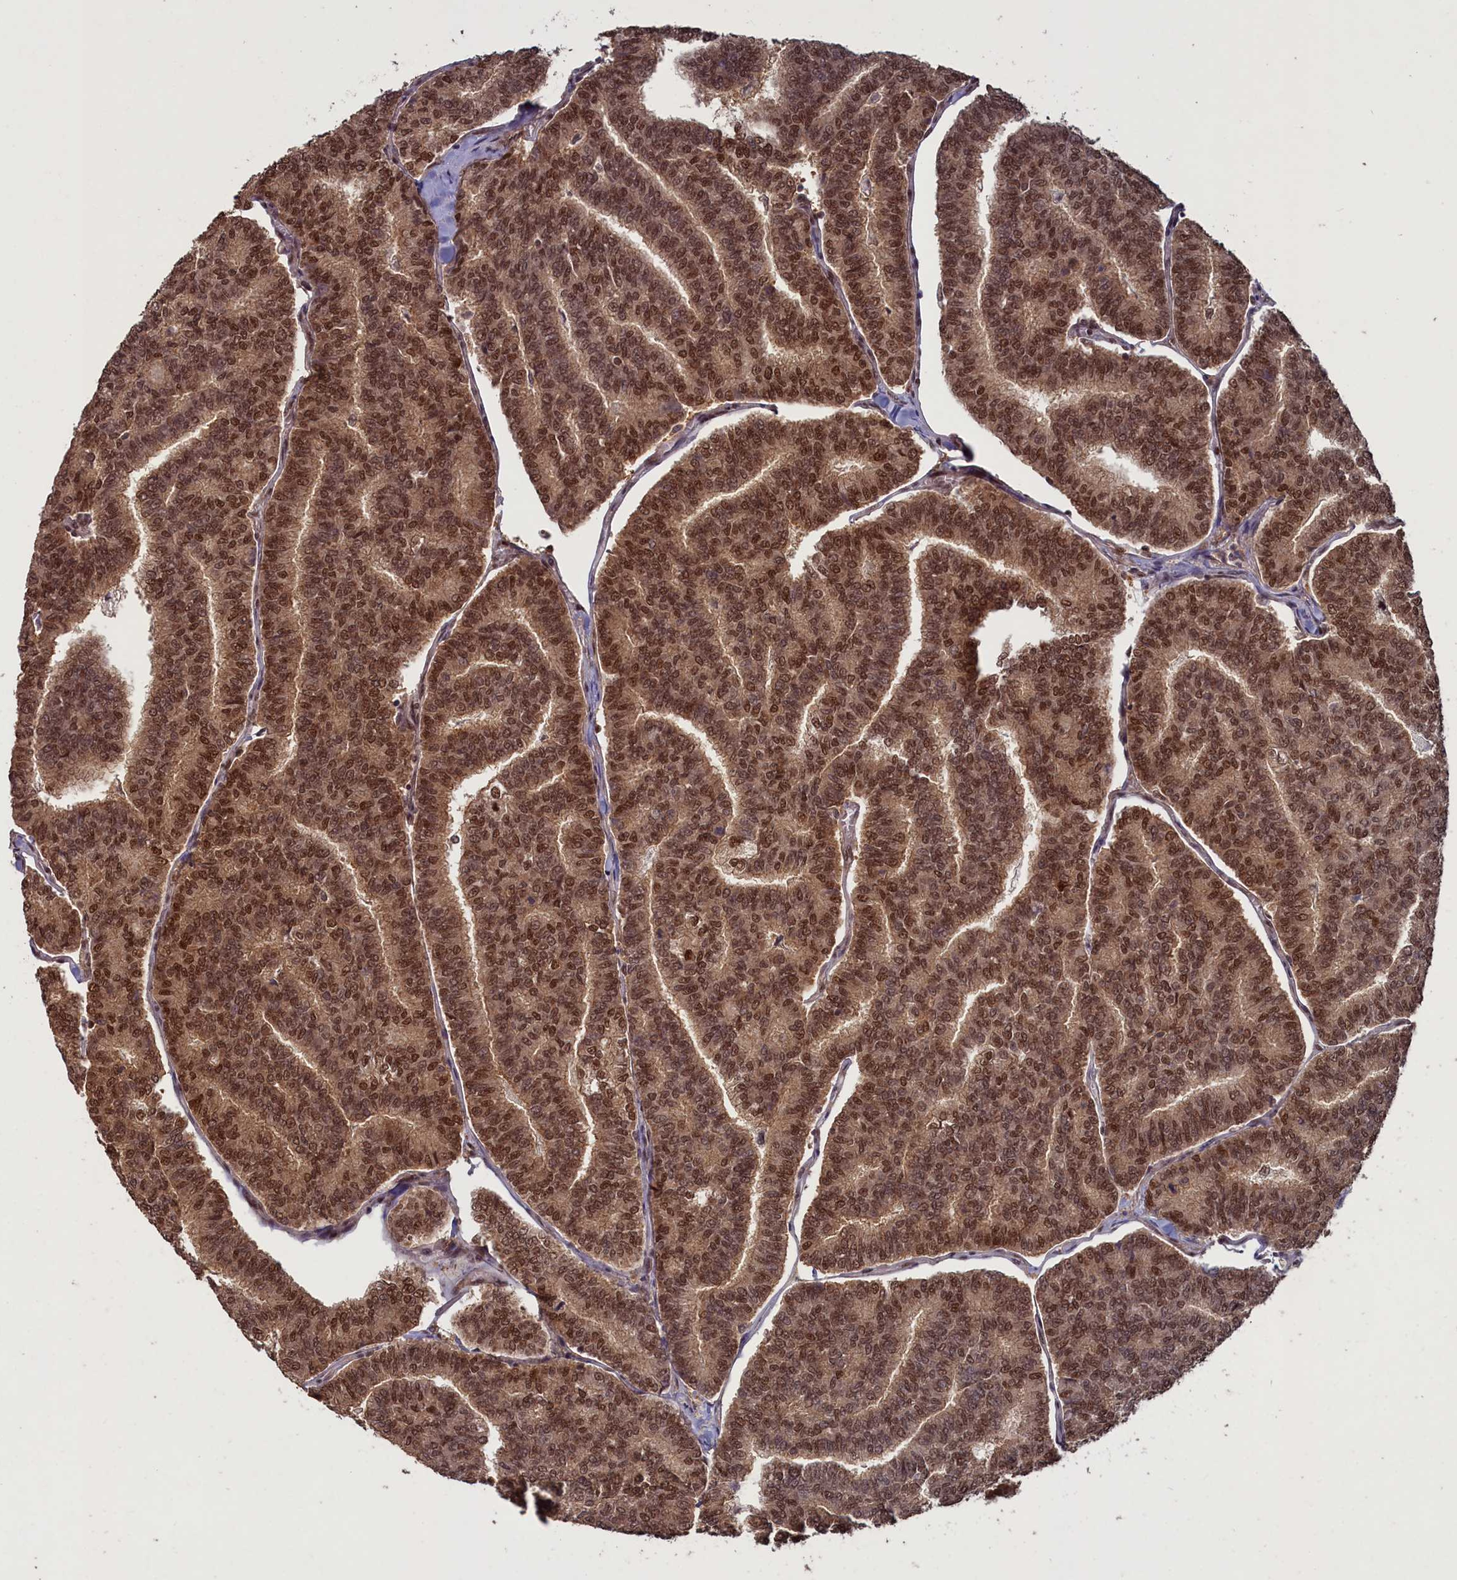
{"staining": {"intensity": "strong", "quantity": ">75%", "location": "nuclear"}, "tissue": "thyroid cancer", "cell_type": "Tumor cells", "image_type": "cancer", "snomed": [{"axis": "morphology", "description": "Papillary adenocarcinoma, NOS"}, {"axis": "topography", "description": "Thyroid gland"}], "caption": "The micrograph shows a brown stain indicating the presence of a protein in the nuclear of tumor cells in thyroid papillary adenocarcinoma. Nuclei are stained in blue.", "gene": "NAE1", "patient": {"sex": "female", "age": 35}}